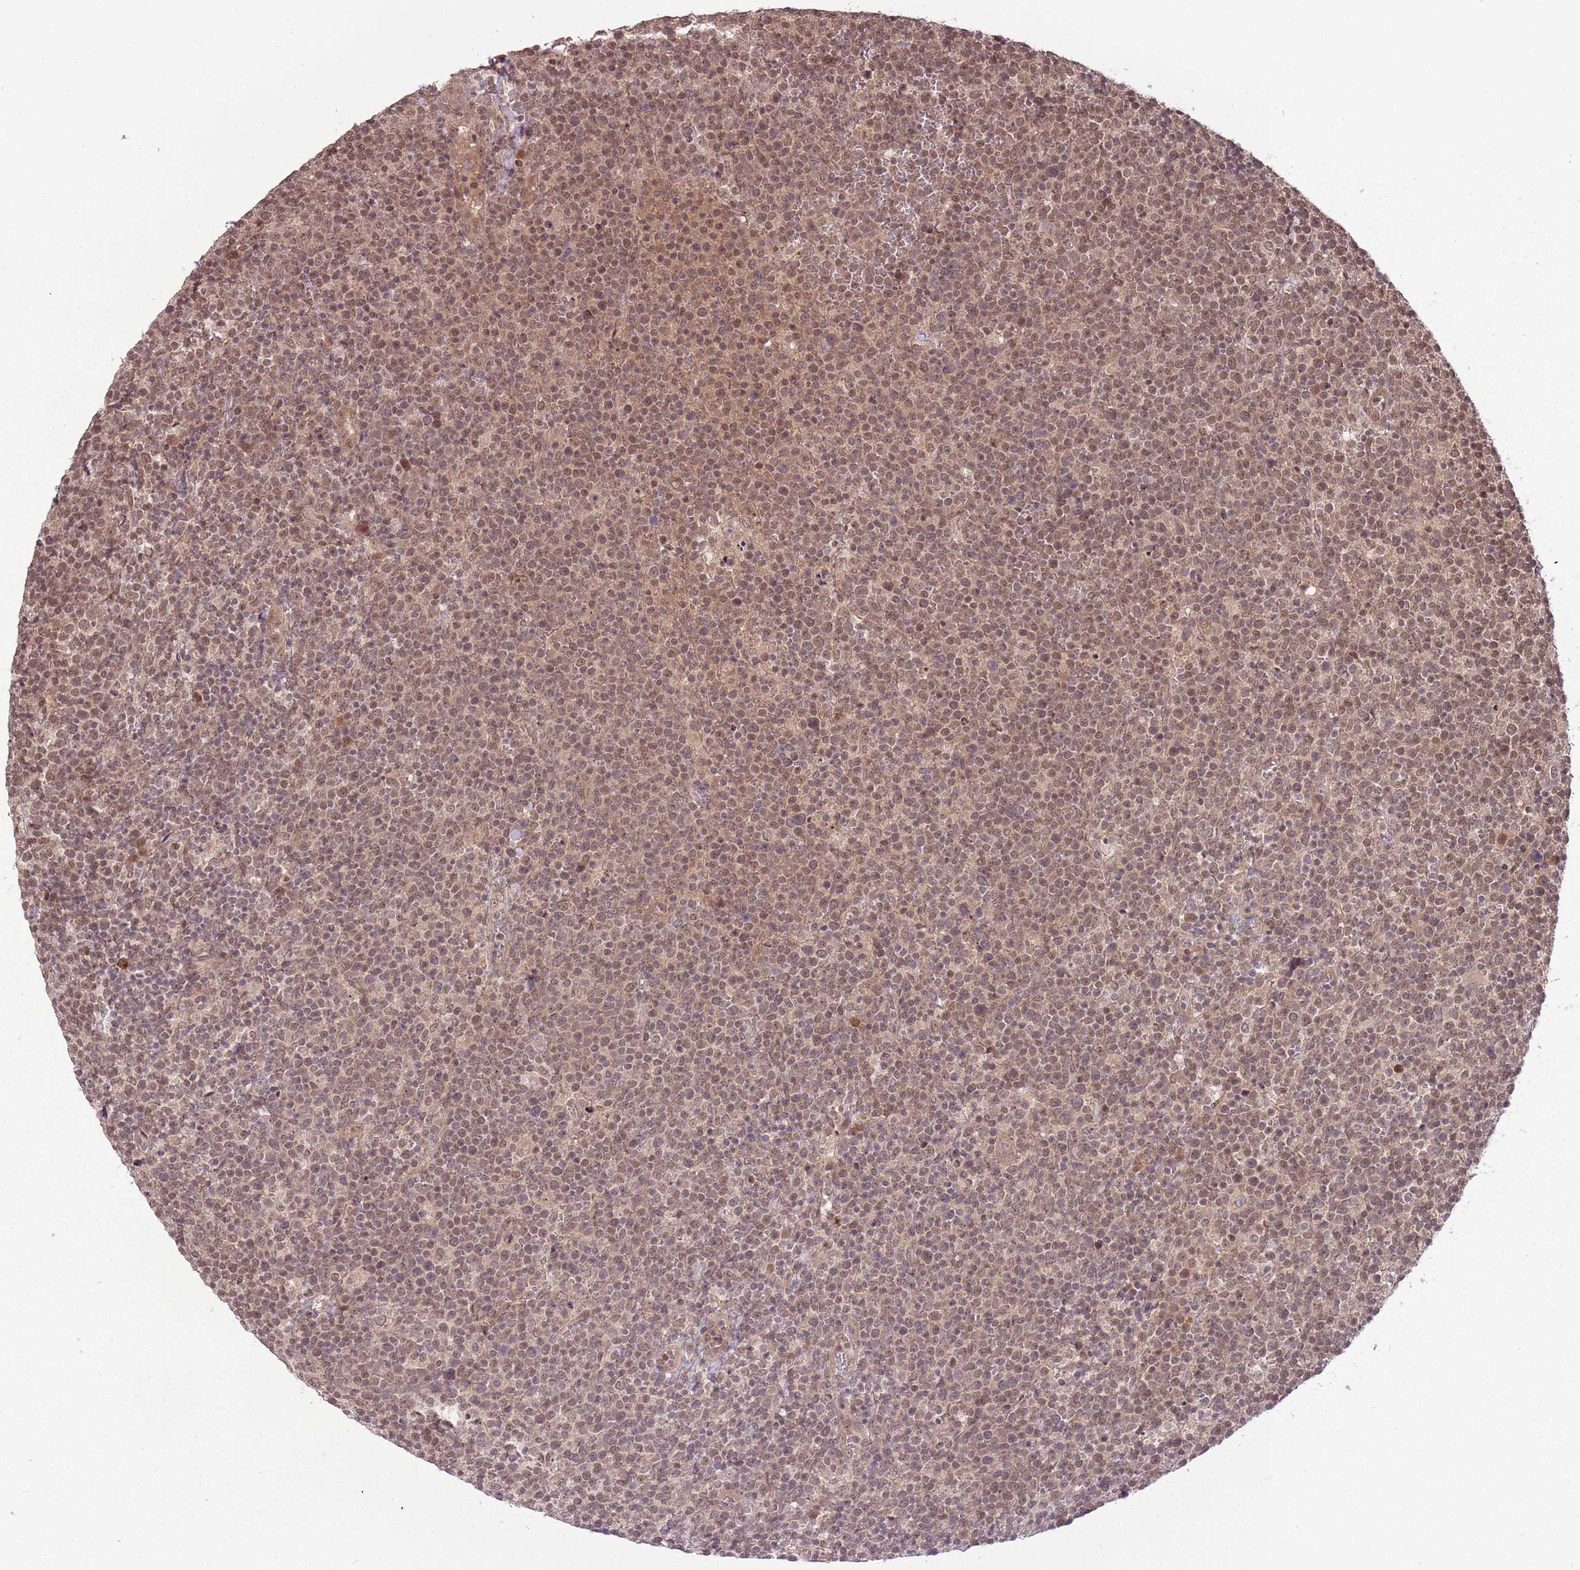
{"staining": {"intensity": "weak", "quantity": ">75%", "location": "cytoplasmic/membranous,nuclear"}, "tissue": "lymphoma", "cell_type": "Tumor cells", "image_type": "cancer", "snomed": [{"axis": "morphology", "description": "Malignant lymphoma, non-Hodgkin's type, High grade"}, {"axis": "topography", "description": "Lymph node"}], "caption": "Immunohistochemical staining of human high-grade malignant lymphoma, non-Hodgkin's type displays low levels of weak cytoplasmic/membranous and nuclear protein expression in about >75% of tumor cells. (DAB (3,3'-diaminobenzidine) IHC, brown staining for protein, blue staining for nuclei).", "gene": "ADAMTS3", "patient": {"sex": "male", "age": 61}}